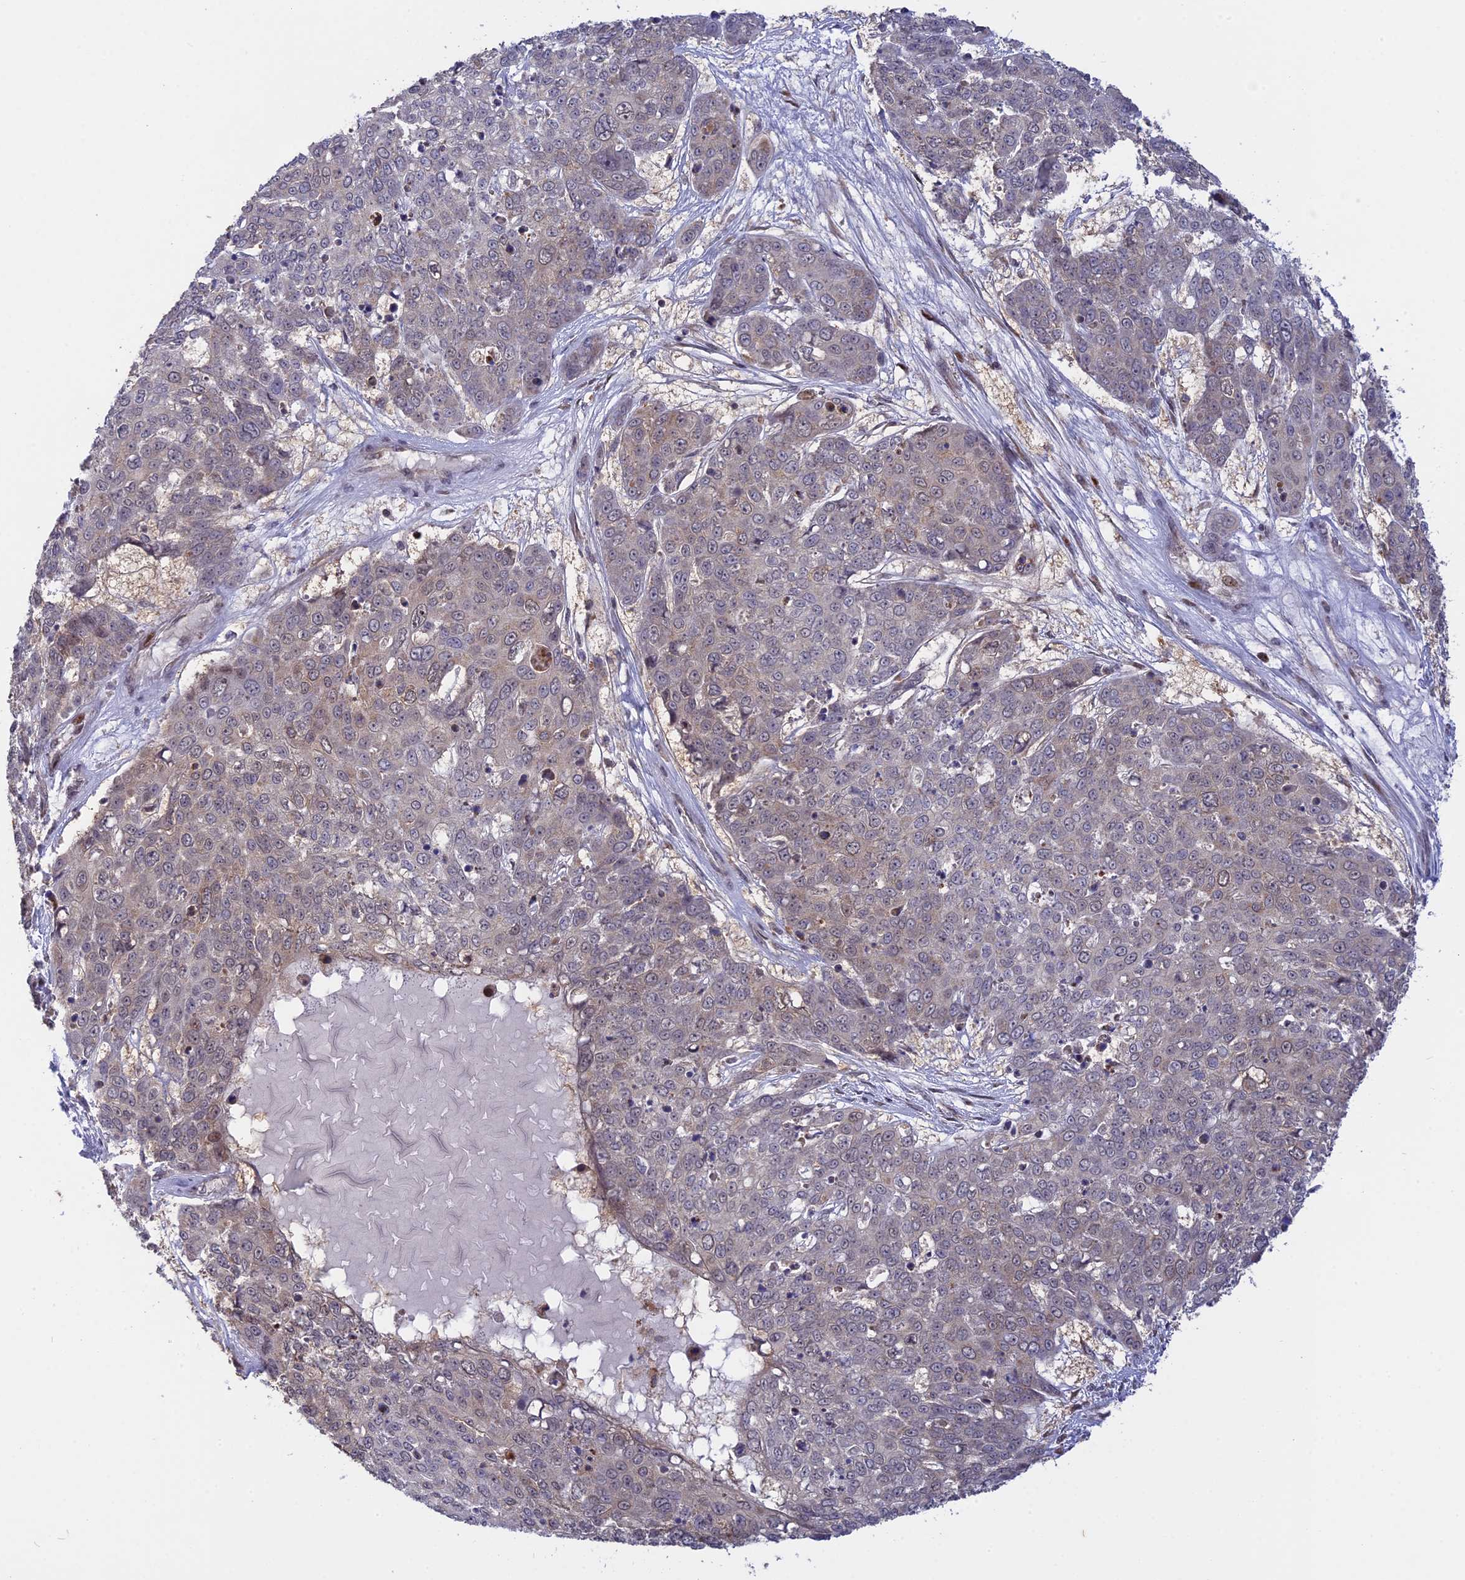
{"staining": {"intensity": "weak", "quantity": "<25%", "location": "cytoplasmic/membranous"}, "tissue": "skin cancer", "cell_type": "Tumor cells", "image_type": "cancer", "snomed": [{"axis": "morphology", "description": "Squamous cell carcinoma, NOS"}, {"axis": "topography", "description": "Skin"}], "caption": "Skin squamous cell carcinoma stained for a protein using IHC reveals no positivity tumor cells.", "gene": "GSKIP", "patient": {"sex": "male", "age": 71}}